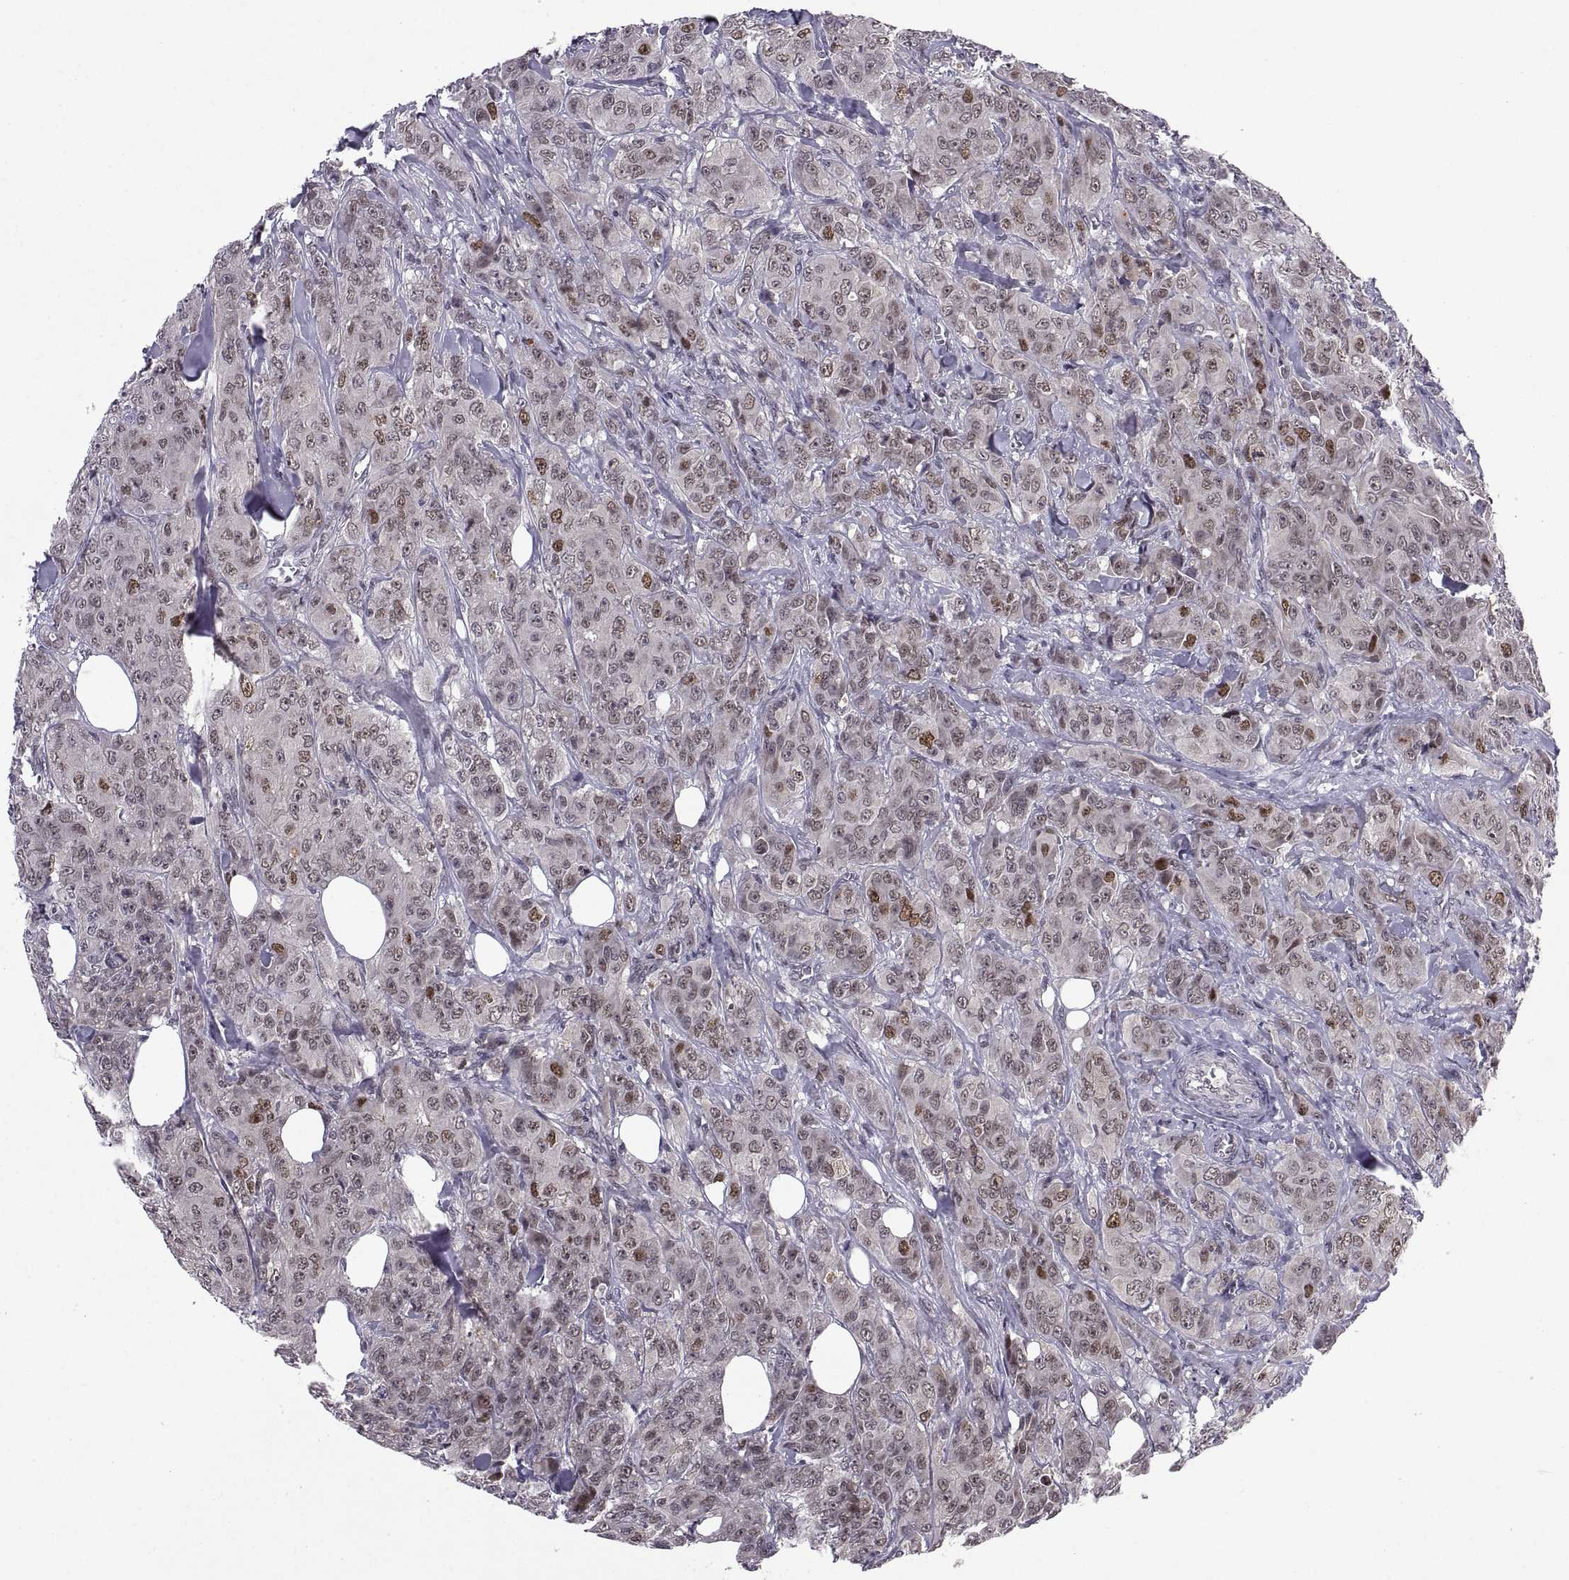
{"staining": {"intensity": "moderate", "quantity": "<25%", "location": "nuclear"}, "tissue": "breast cancer", "cell_type": "Tumor cells", "image_type": "cancer", "snomed": [{"axis": "morphology", "description": "Duct carcinoma"}, {"axis": "topography", "description": "Breast"}], "caption": "An image showing moderate nuclear expression in about <25% of tumor cells in breast invasive ductal carcinoma, as visualized by brown immunohistochemical staining.", "gene": "CHFR", "patient": {"sex": "female", "age": 43}}